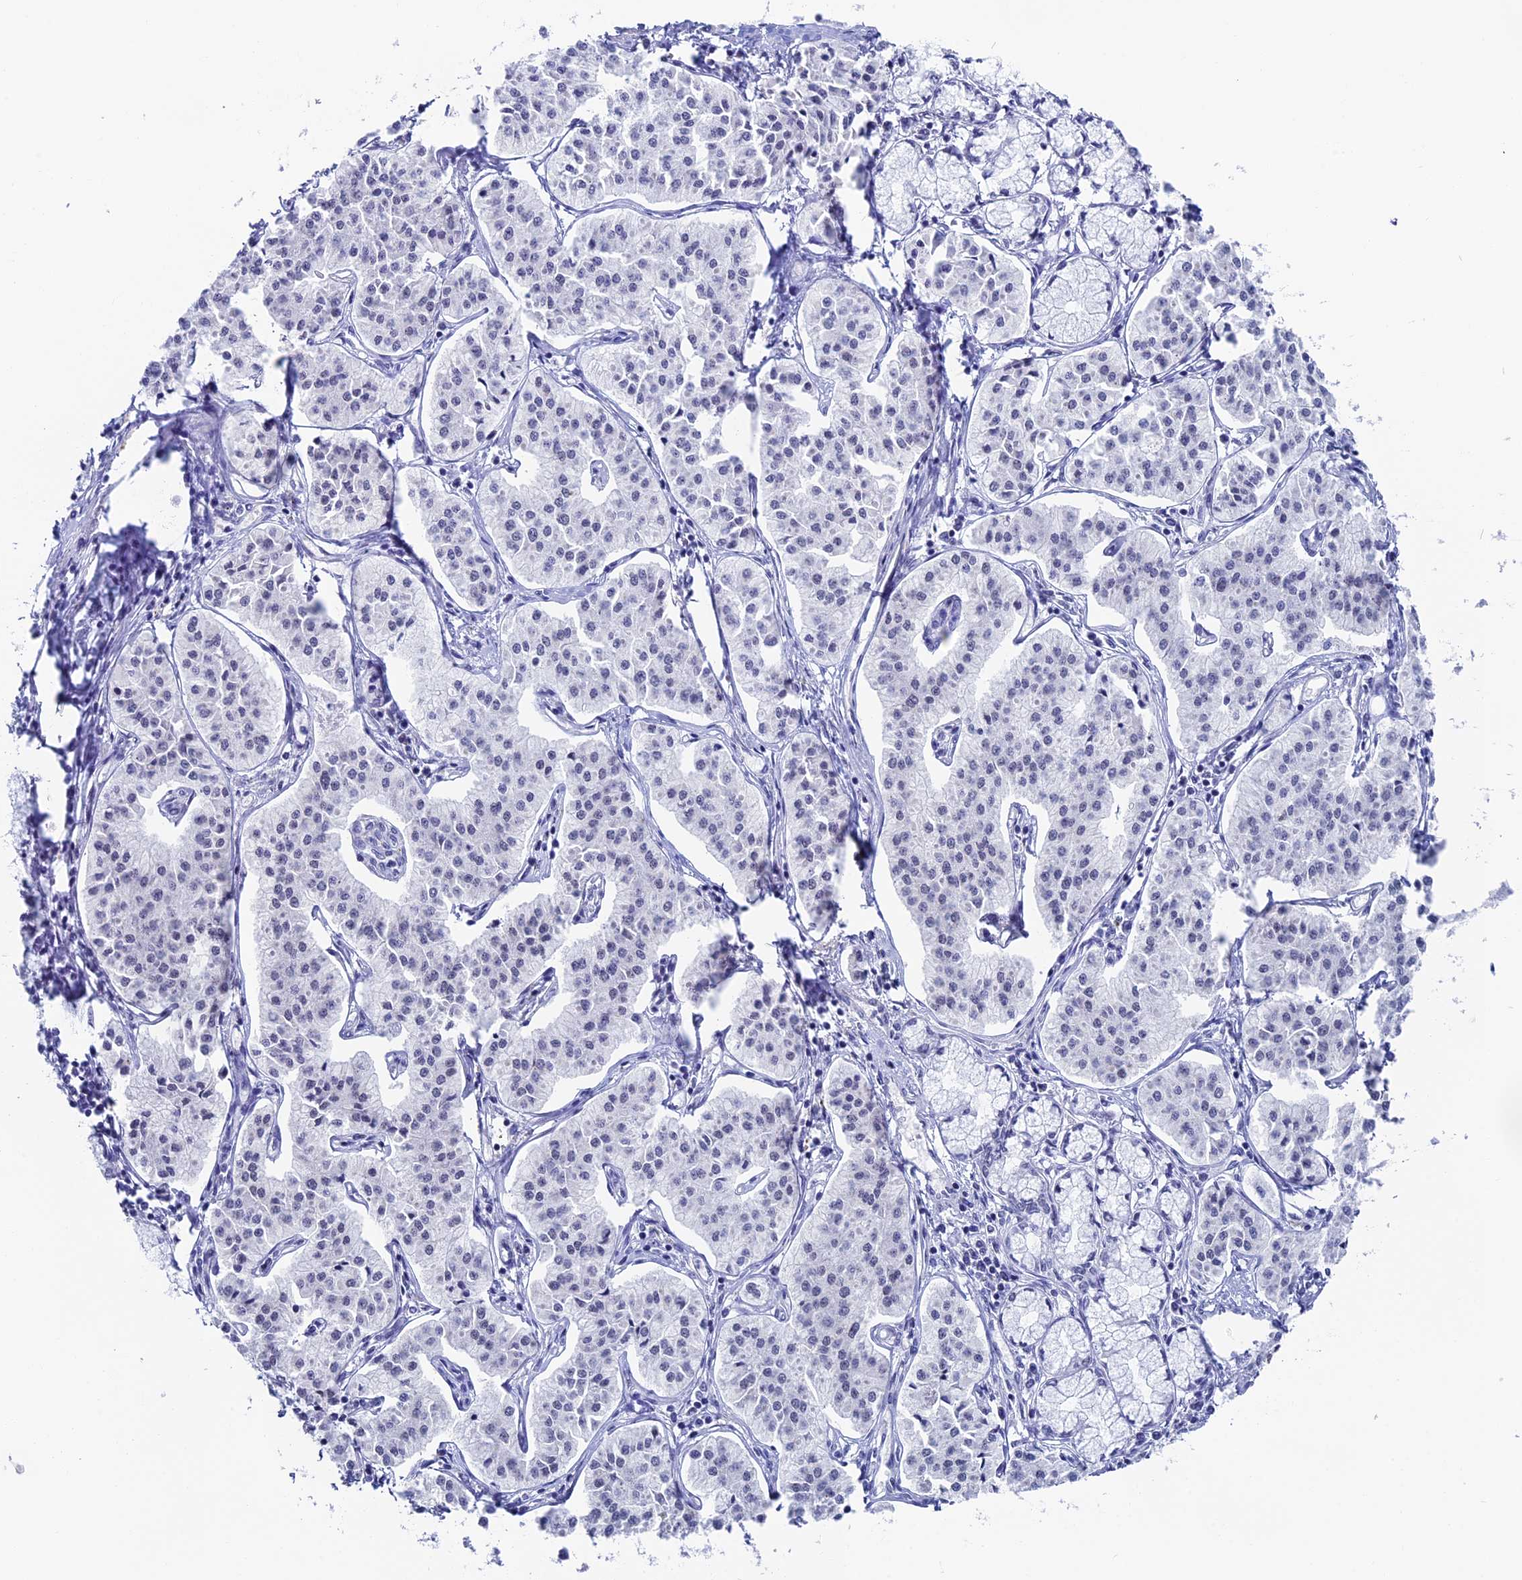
{"staining": {"intensity": "negative", "quantity": "none", "location": "none"}, "tissue": "pancreatic cancer", "cell_type": "Tumor cells", "image_type": "cancer", "snomed": [{"axis": "morphology", "description": "Adenocarcinoma, NOS"}, {"axis": "topography", "description": "Pancreas"}], "caption": "Immunohistochemistry of human pancreatic adenocarcinoma displays no staining in tumor cells.", "gene": "CD2BP2", "patient": {"sex": "female", "age": 50}}